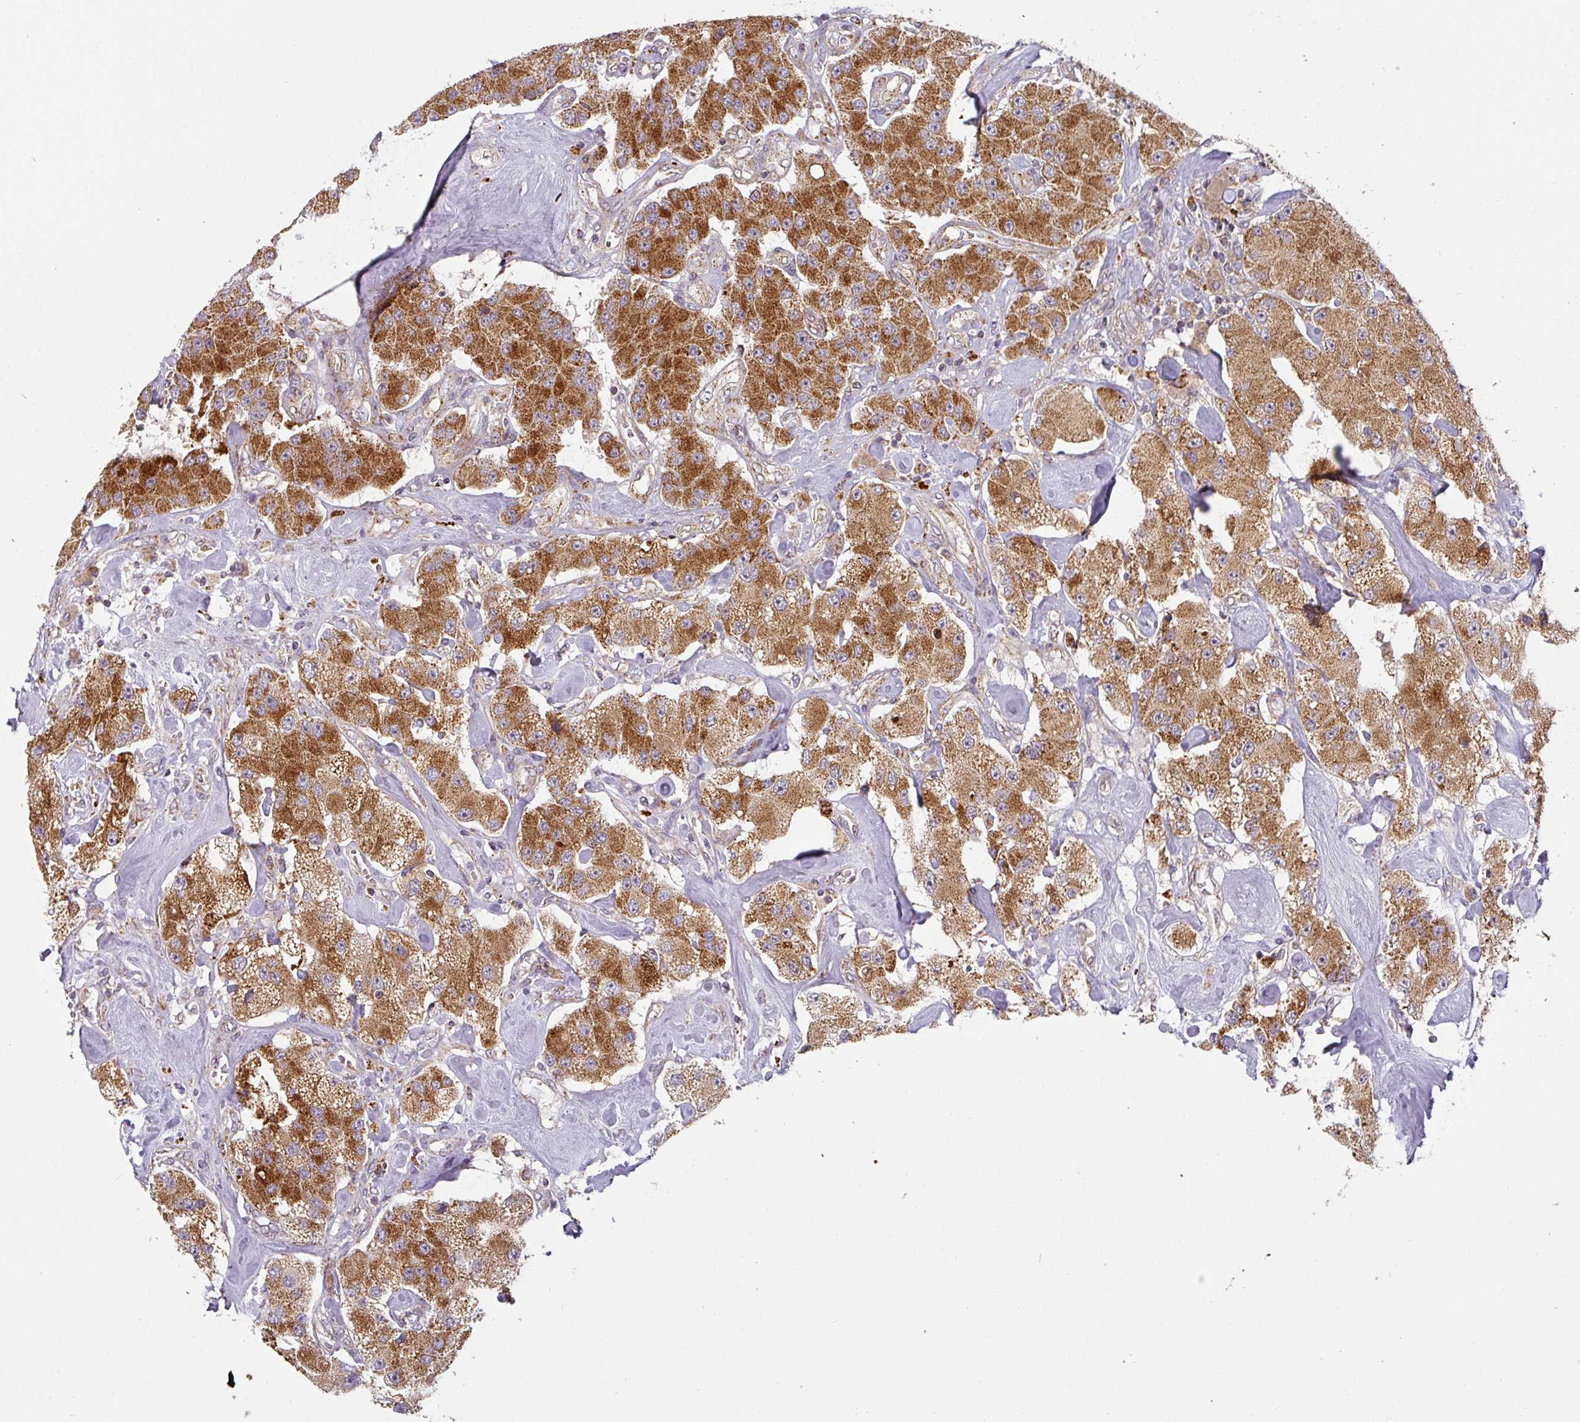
{"staining": {"intensity": "strong", "quantity": ">75%", "location": "cytoplasmic/membranous"}, "tissue": "carcinoid", "cell_type": "Tumor cells", "image_type": "cancer", "snomed": [{"axis": "morphology", "description": "Carcinoid, malignant, NOS"}, {"axis": "topography", "description": "Pancreas"}], "caption": "IHC of human carcinoid demonstrates high levels of strong cytoplasmic/membranous expression in approximately >75% of tumor cells.", "gene": "MRPS16", "patient": {"sex": "male", "age": 41}}